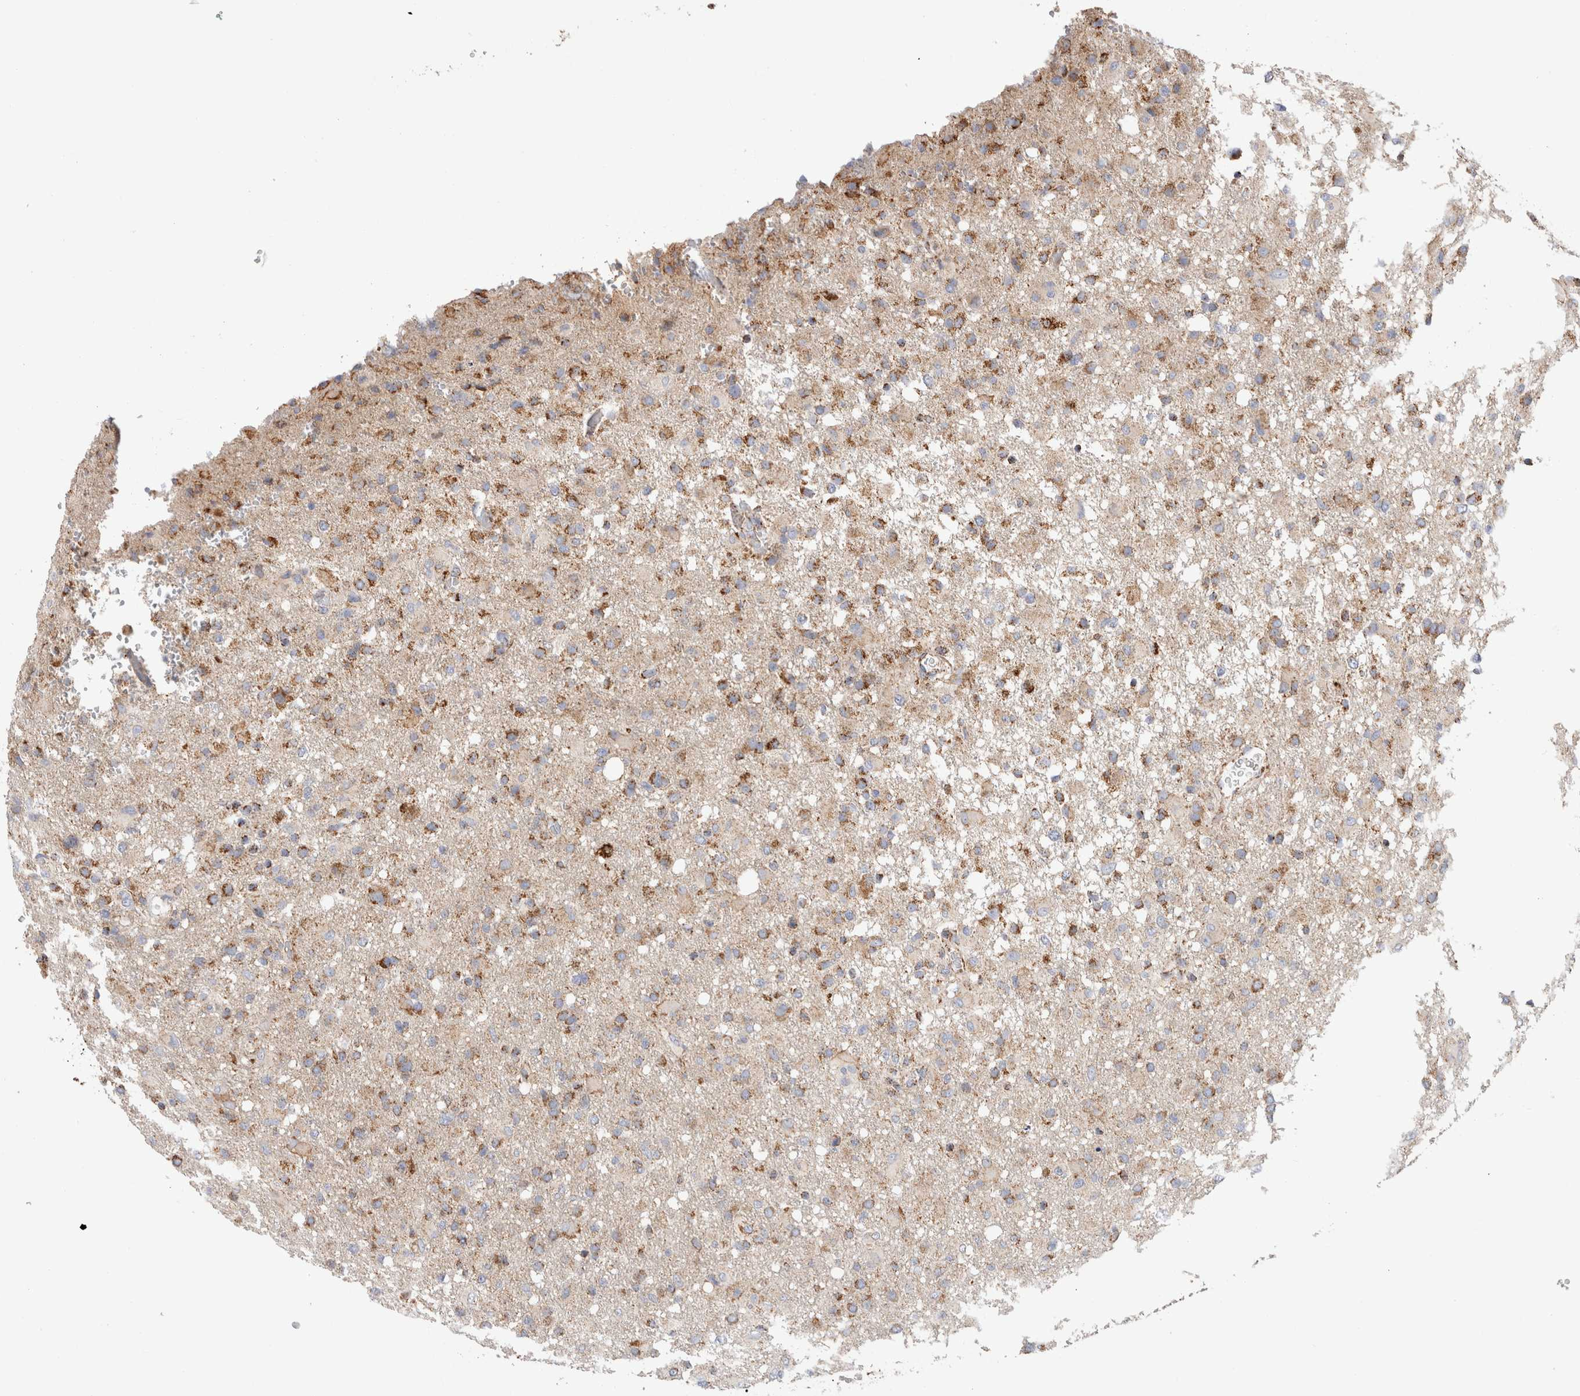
{"staining": {"intensity": "moderate", "quantity": ">75%", "location": "cytoplasmic/membranous"}, "tissue": "glioma", "cell_type": "Tumor cells", "image_type": "cancer", "snomed": [{"axis": "morphology", "description": "Glioma, malignant, High grade"}, {"axis": "topography", "description": "Brain"}], "caption": "IHC staining of malignant glioma (high-grade), which displays medium levels of moderate cytoplasmic/membranous positivity in about >75% of tumor cells indicating moderate cytoplasmic/membranous protein staining. The staining was performed using DAB (brown) for protein detection and nuclei were counterstained in hematoxylin (blue).", "gene": "IARS2", "patient": {"sex": "female", "age": 57}}